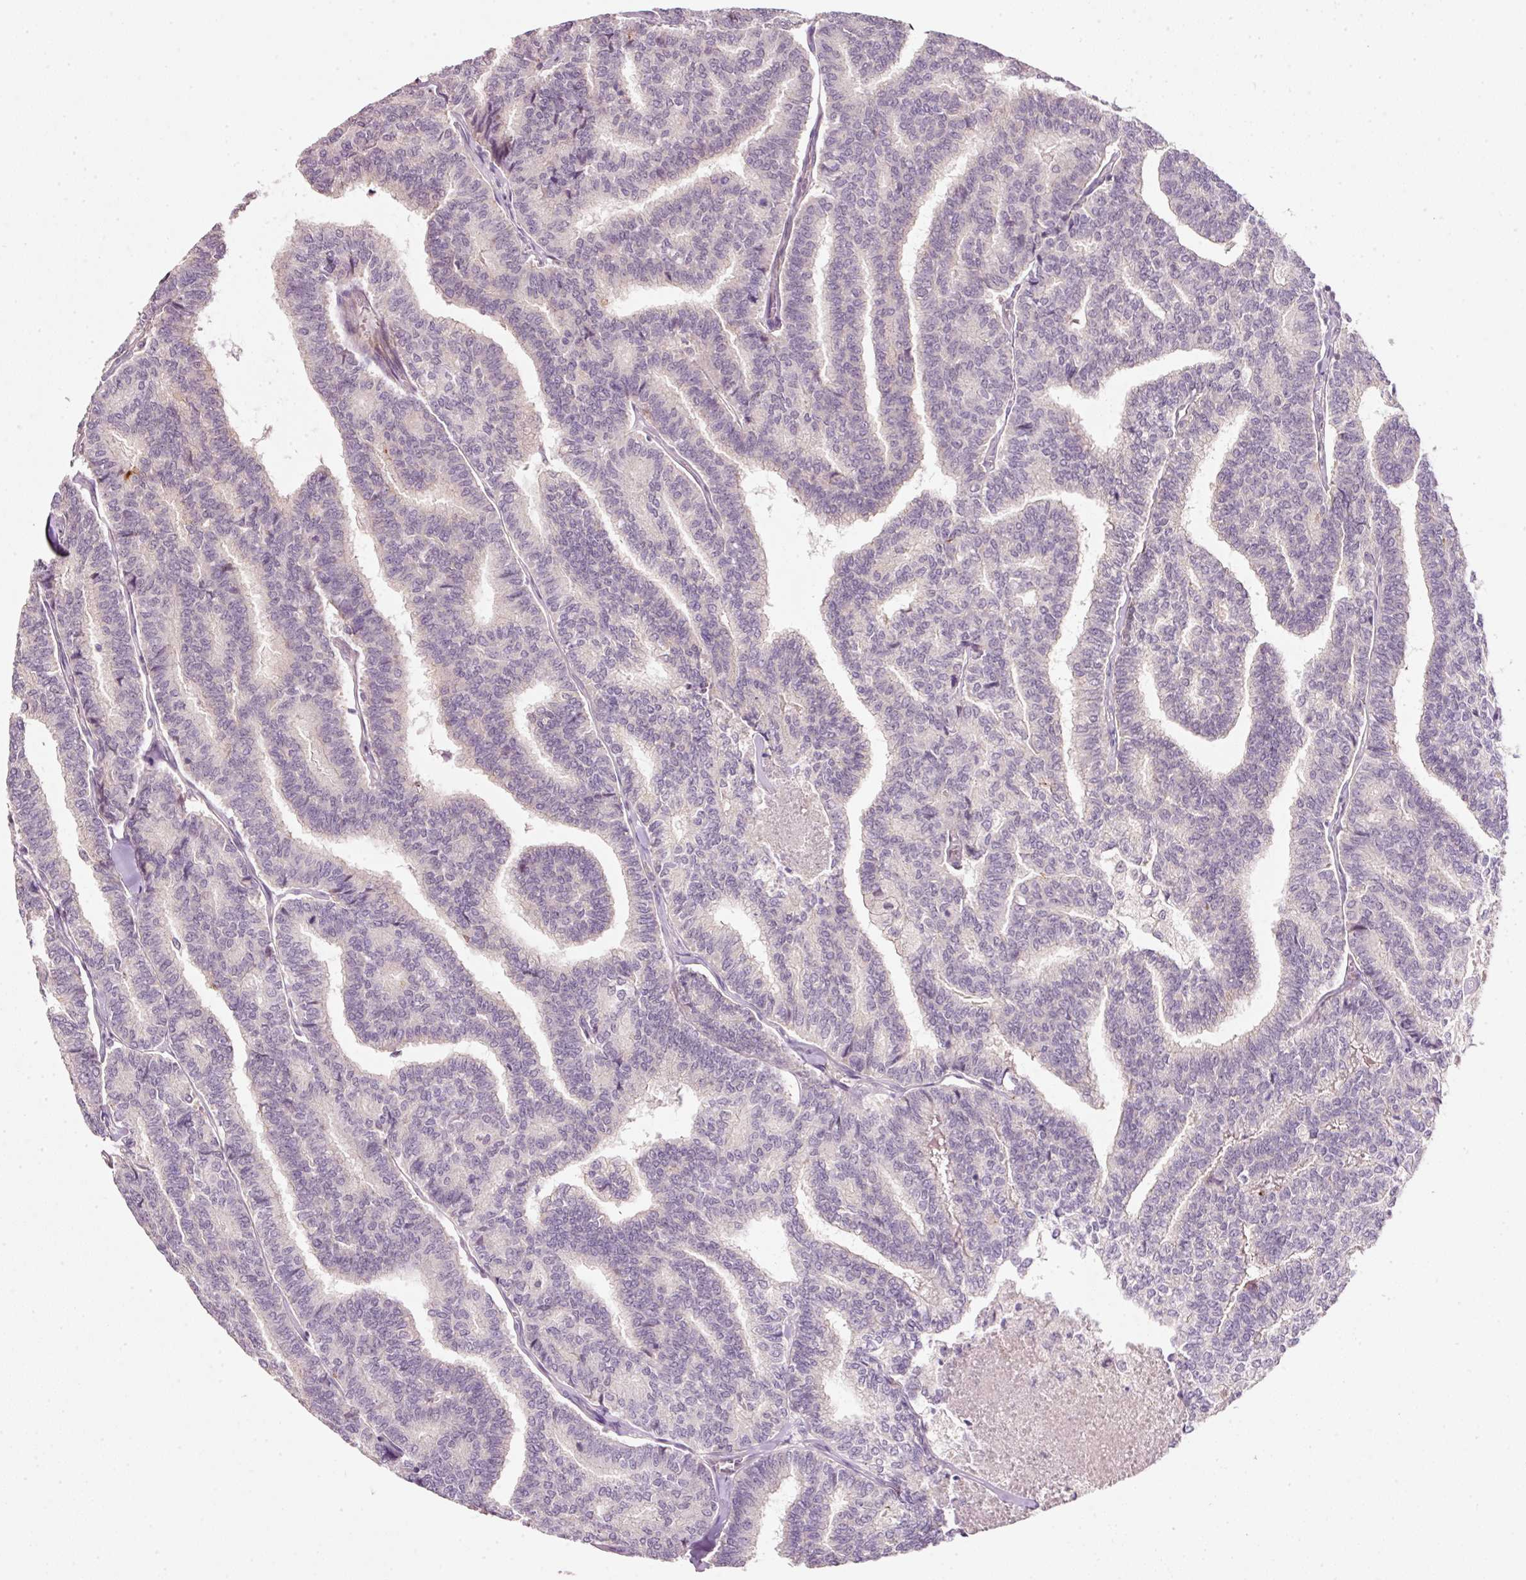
{"staining": {"intensity": "negative", "quantity": "none", "location": "none"}, "tissue": "thyroid cancer", "cell_type": "Tumor cells", "image_type": "cancer", "snomed": [{"axis": "morphology", "description": "Papillary adenocarcinoma, NOS"}, {"axis": "topography", "description": "Thyroid gland"}], "caption": "Immunohistochemistry (IHC) of thyroid cancer reveals no staining in tumor cells.", "gene": "TIRAP", "patient": {"sex": "female", "age": 35}}